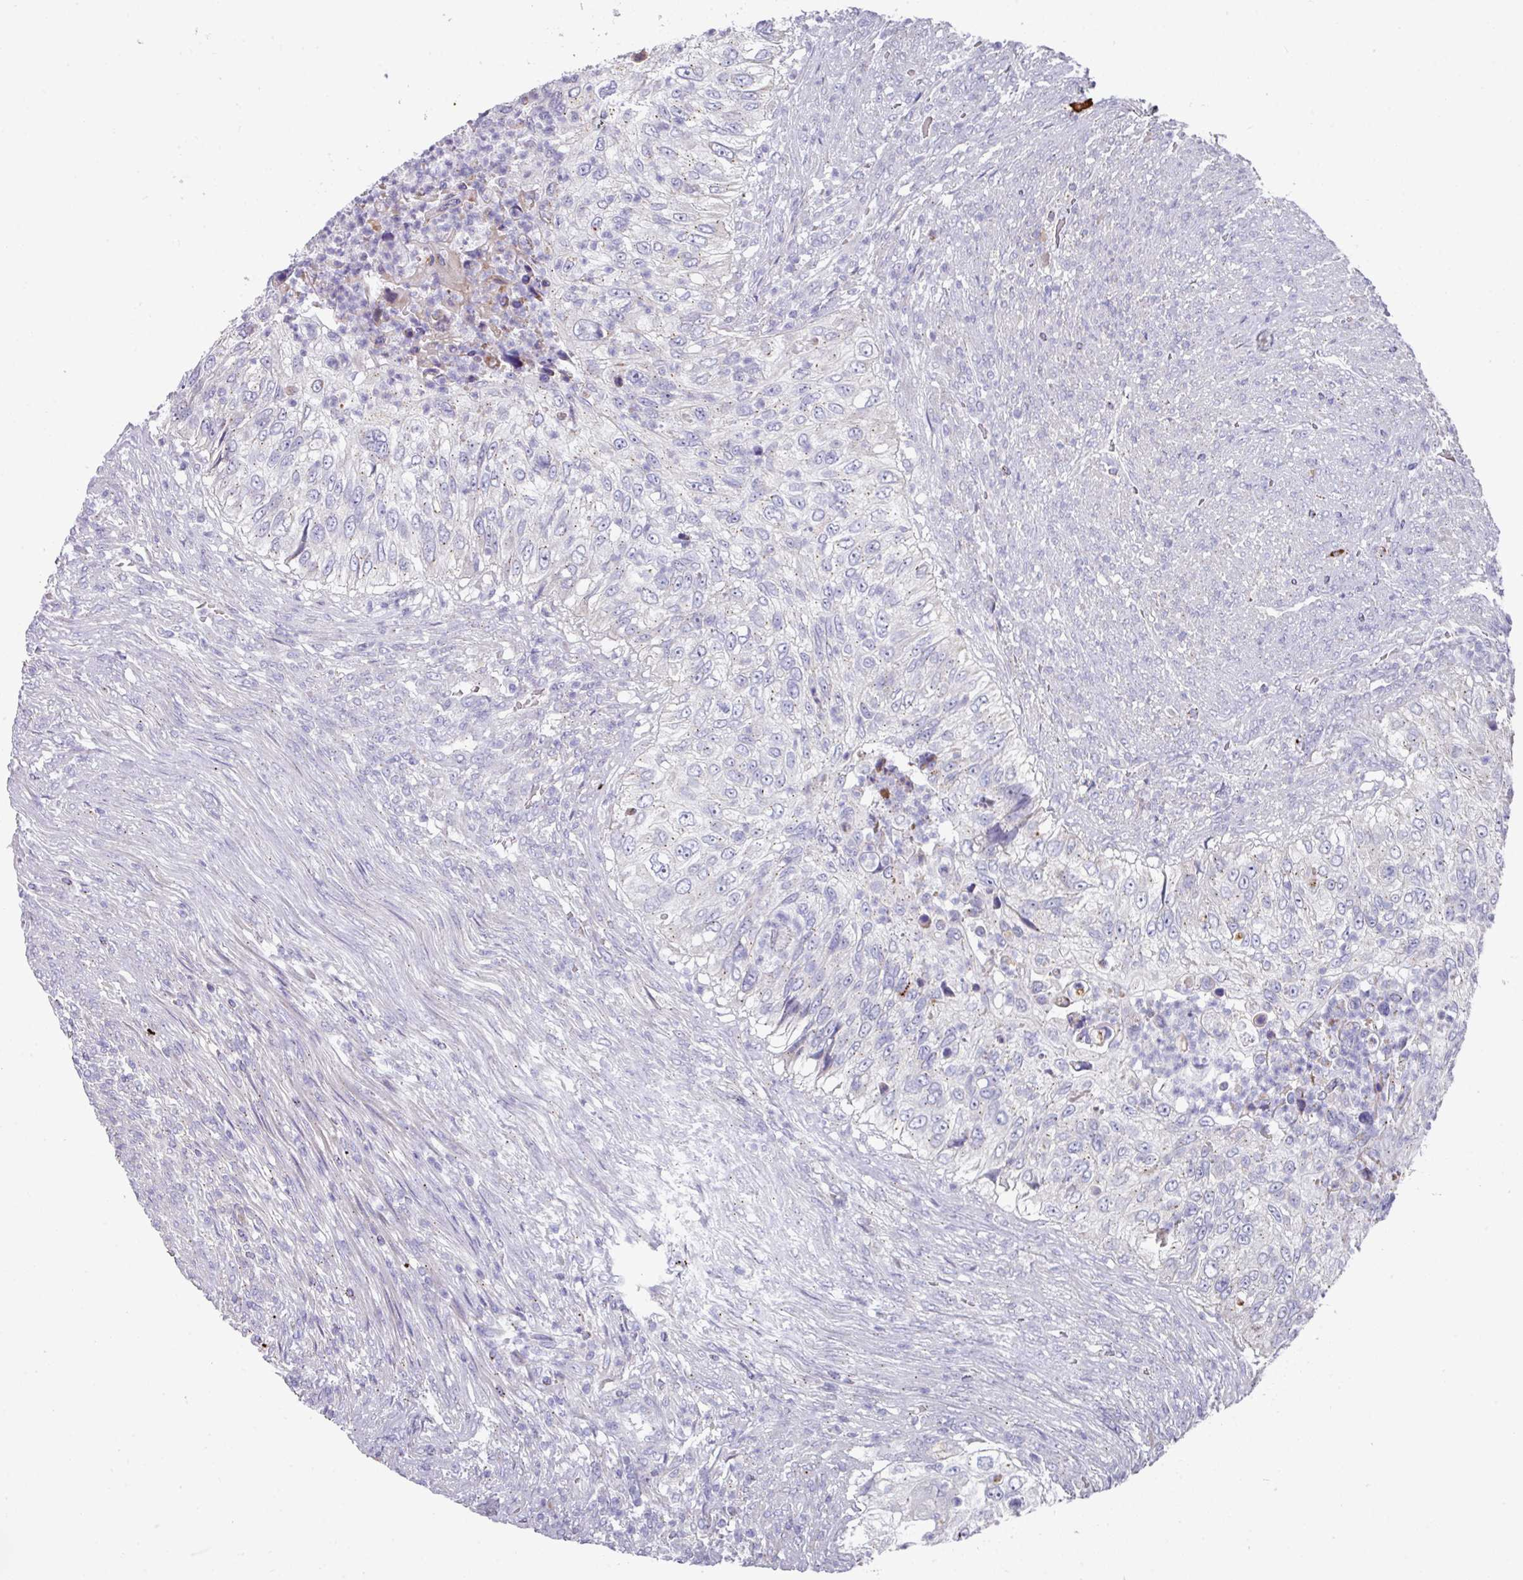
{"staining": {"intensity": "negative", "quantity": "none", "location": "none"}, "tissue": "urothelial cancer", "cell_type": "Tumor cells", "image_type": "cancer", "snomed": [{"axis": "morphology", "description": "Urothelial carcinoma, High grade"}, {"axis": "topography", "description": "Urinary bladder"}], "caption": "Tumor cells are negative for brown protein staining in urothelial carcinoma (high-grade).", "gene": "IL4R", "patient": {"sex": "female", "age": 60}}